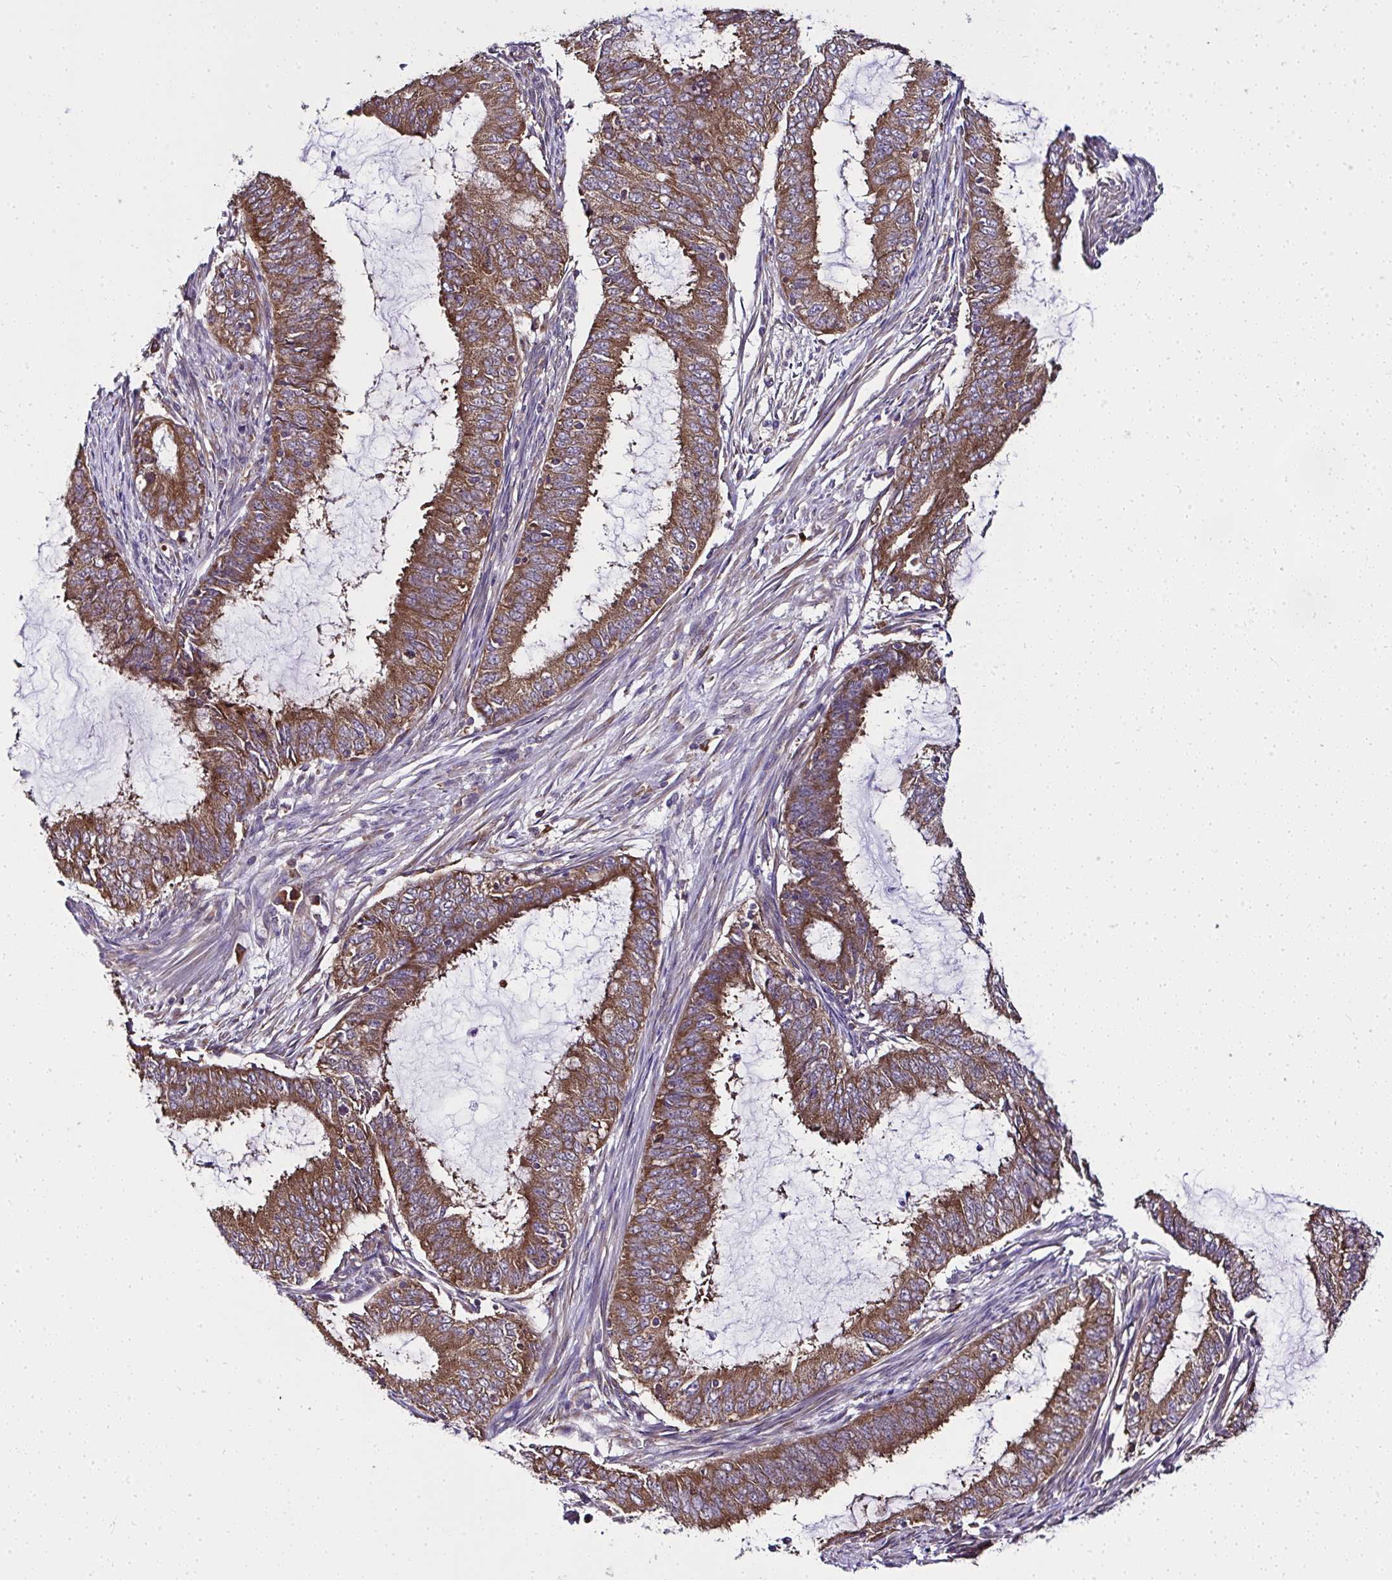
{"staining": {"intensity": "strong", "quantity": ">75%", "location": "cytoplasmic/membranous"}, "tissue": "endometrial cancer", "cell_type": "Tumor cells", "image_type": "cancer", "snomed": [{"axis": "morphology", "description": "Adenocarcinoma, NOS"}, {"axis": "topography", "description": "Endometrium"}], "caption": "A brown stain labels strong cytoplasmic/membranous staining of a protein in human adenocarcinoma (endometrial) tumor cells.", "gene": "RPS7", "patient": {"sex": "female", "age": 51}}